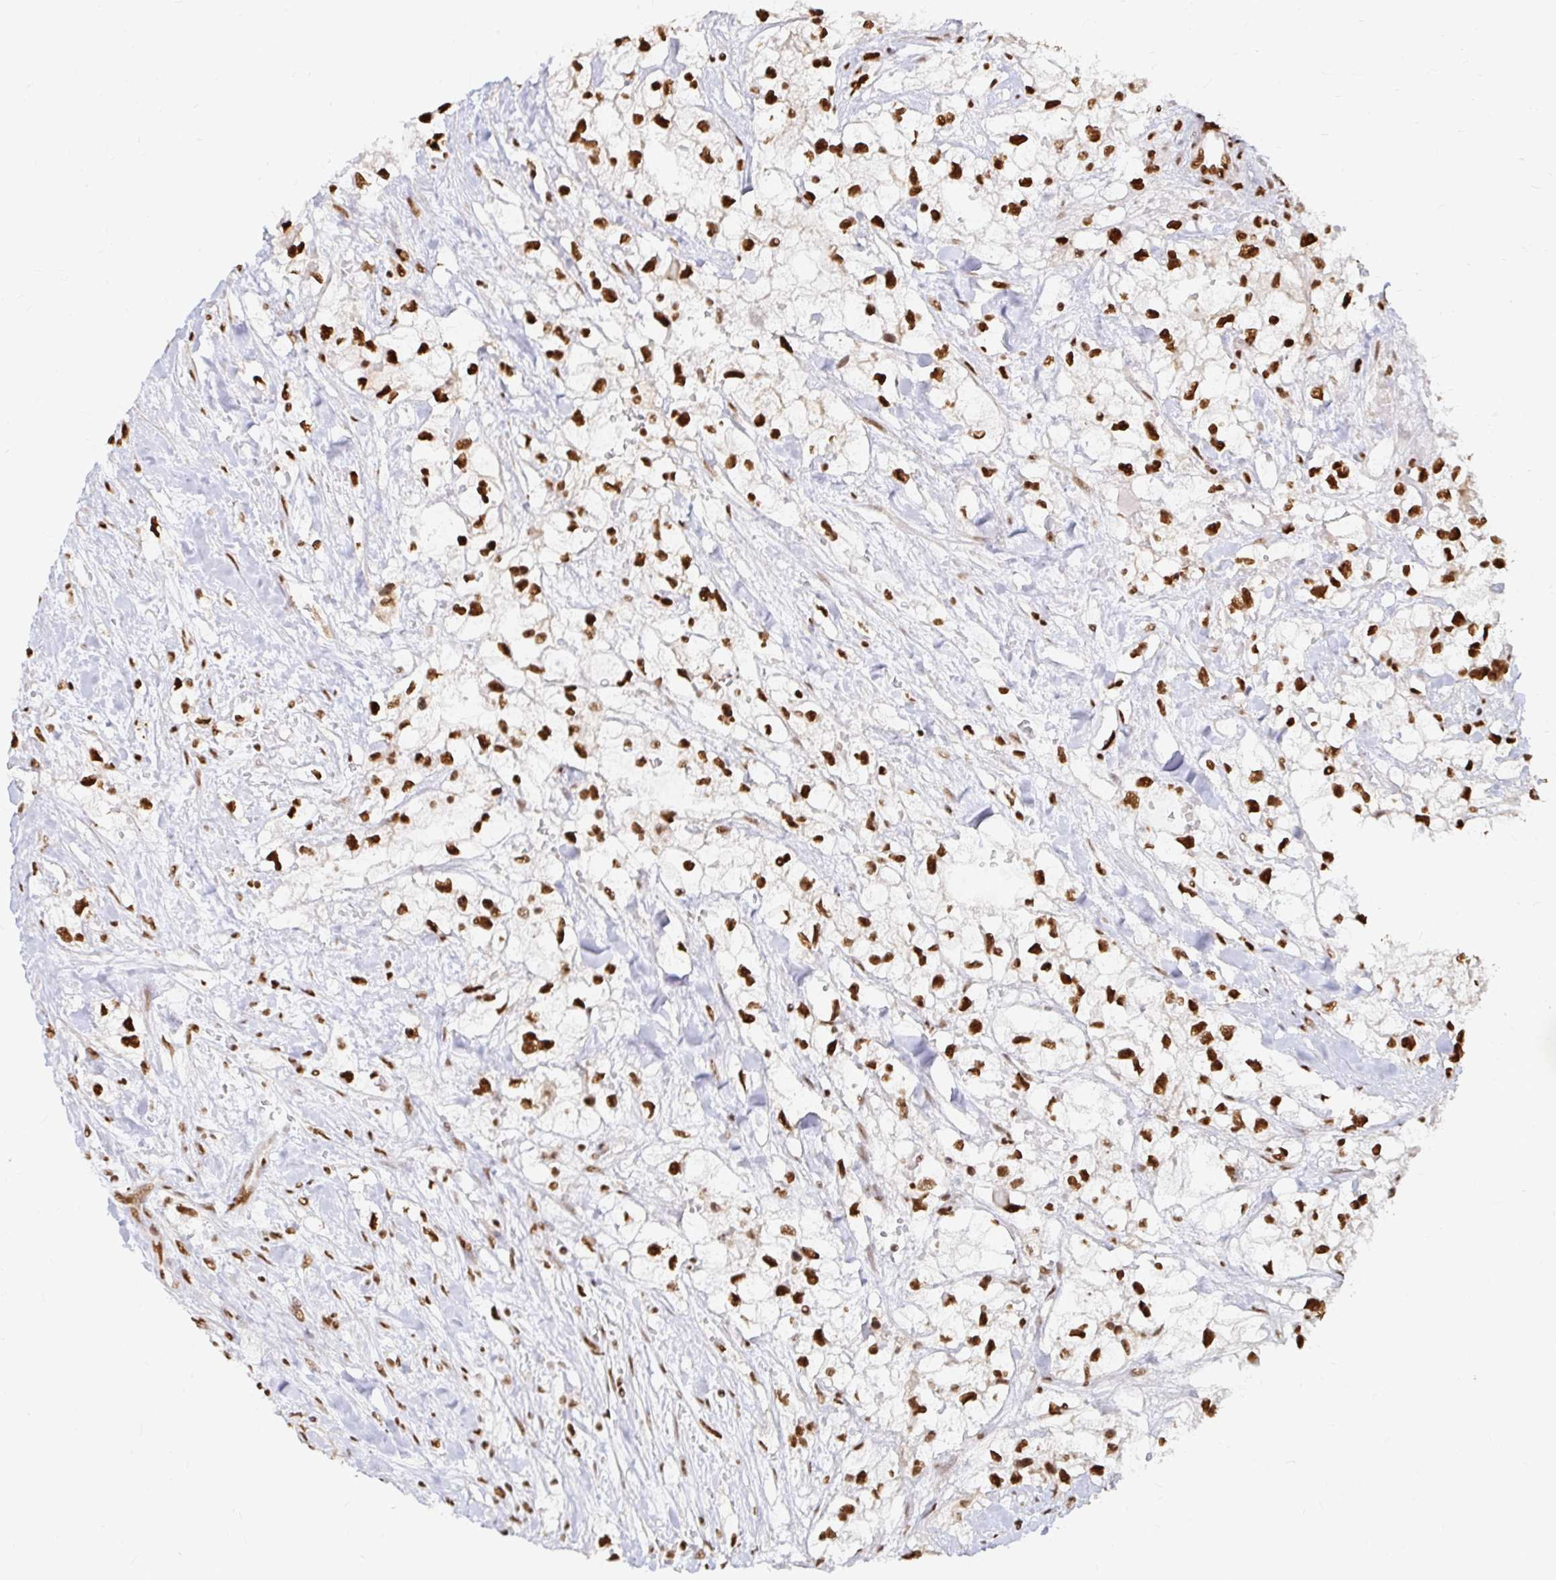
{"staining": {"intensity": "strong", "quantity": ">75%", "location": "nuclear"}, "tissue": "renal cancer", "cell_type": "Tumor cells", "image_type": "cancer", "snomed": [{"axis": "morphology", "description": "Adenocarcinoma, NOS"}, {"axis": "topography", "description": "Kidney"}], "caption": "This image demonstrates immunohistochemistry staining of human adenocarcinoma (renal), with high strong nuclear positivity in about >75% of tumor cells.", "gene": "HNRNPU", "patient": {"sex": "male", "age": 59}}